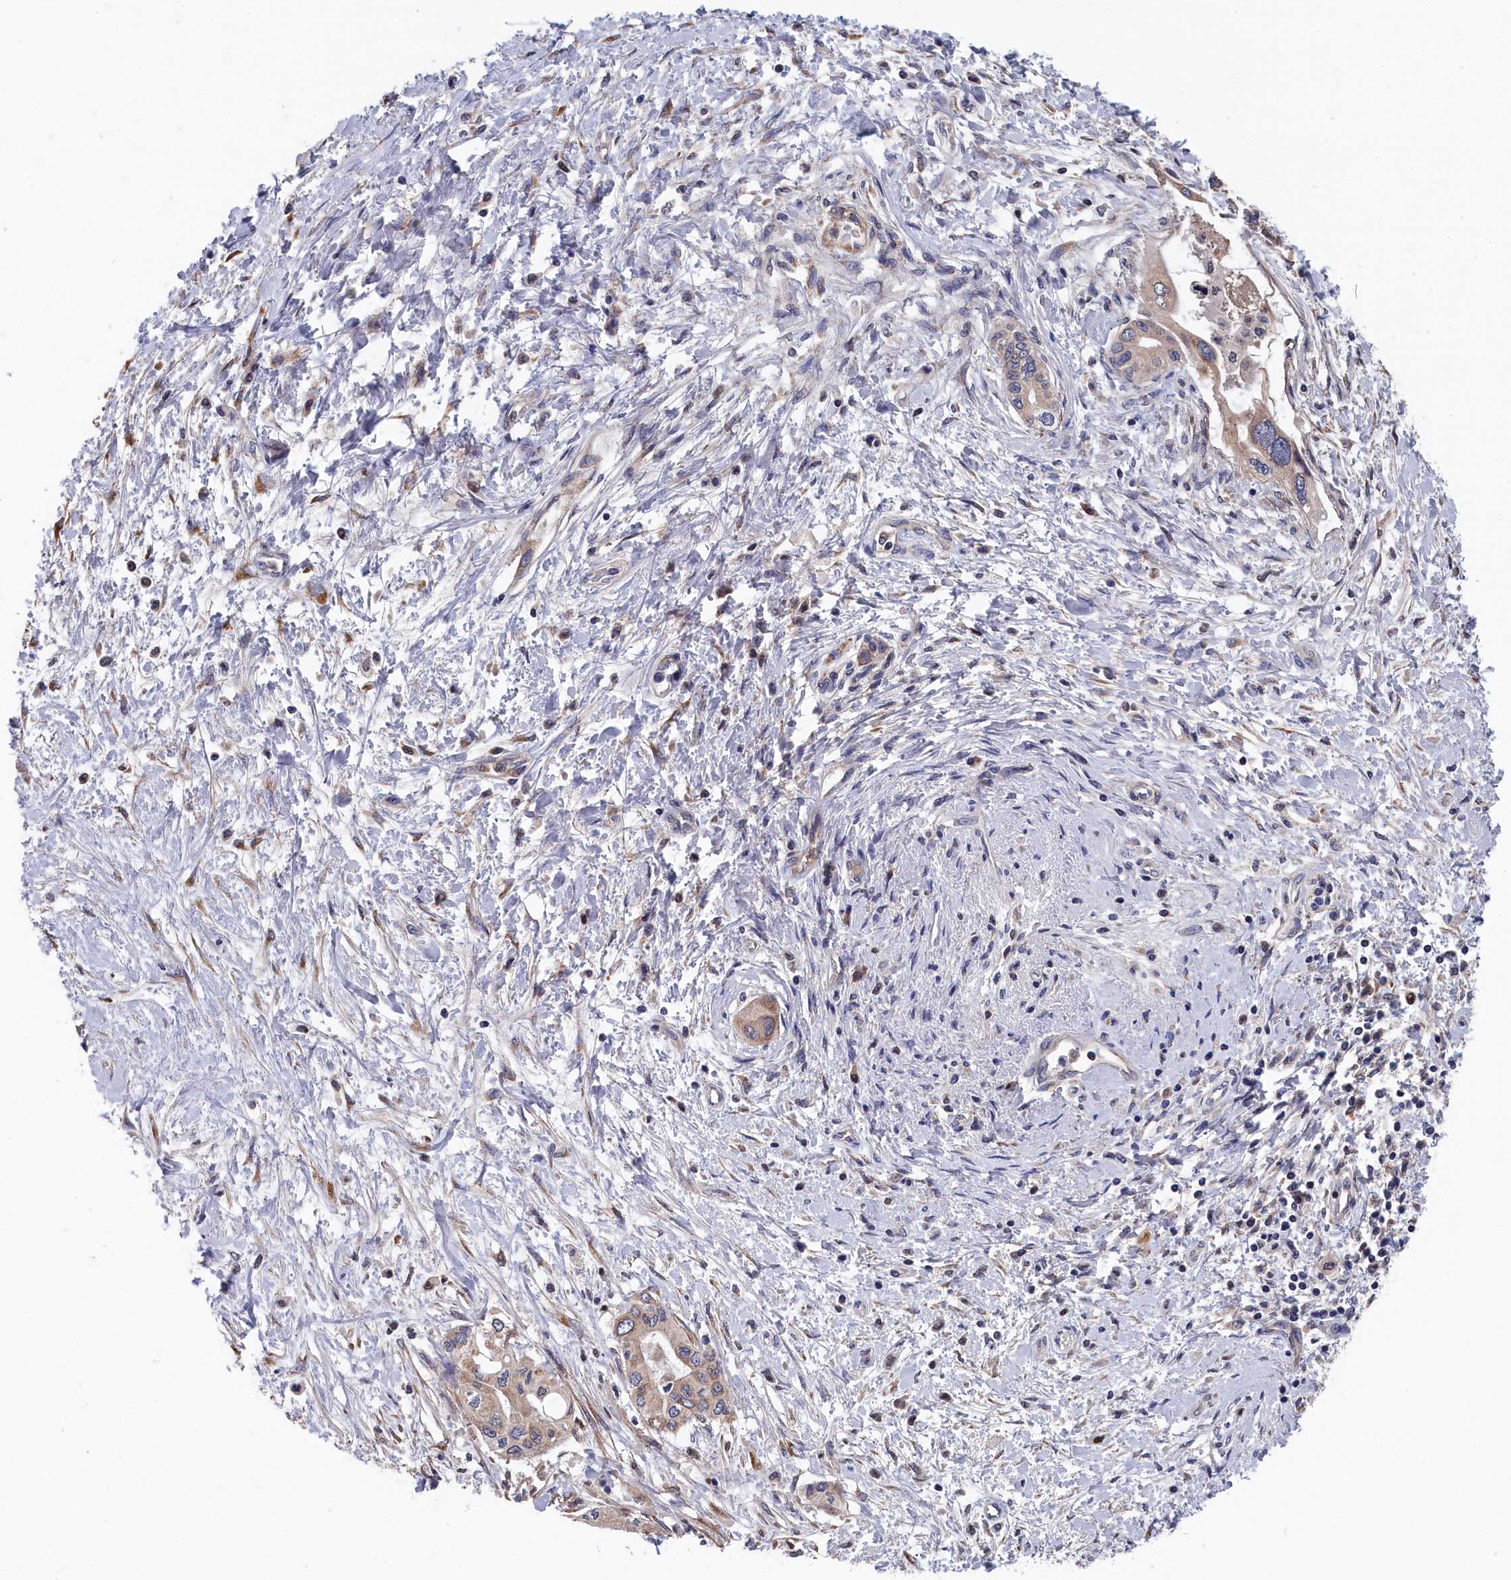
{"staining": {"intensity": "weak", "quantity": ">75%", "location": "cytoplasmic/membranous"}, "tissue": "pancreatic cancer", "cell_type": "Tumor cells", "image_type": "cancer", "snomed": [{"axis": "morphology", "description": "Adenocarcinoma, NOS"}, {"axis": "topography", "description": "Pancreas"}], "caption": "Human adenocarcinoma (pancreatic) stained for a protein (brown) demonstrates weak cytoplasmic/membranous positive staining in approximately >75% of tumor cells.", "gene": "CYB5D2", "patient": {"sex": "male", "age": 46}}